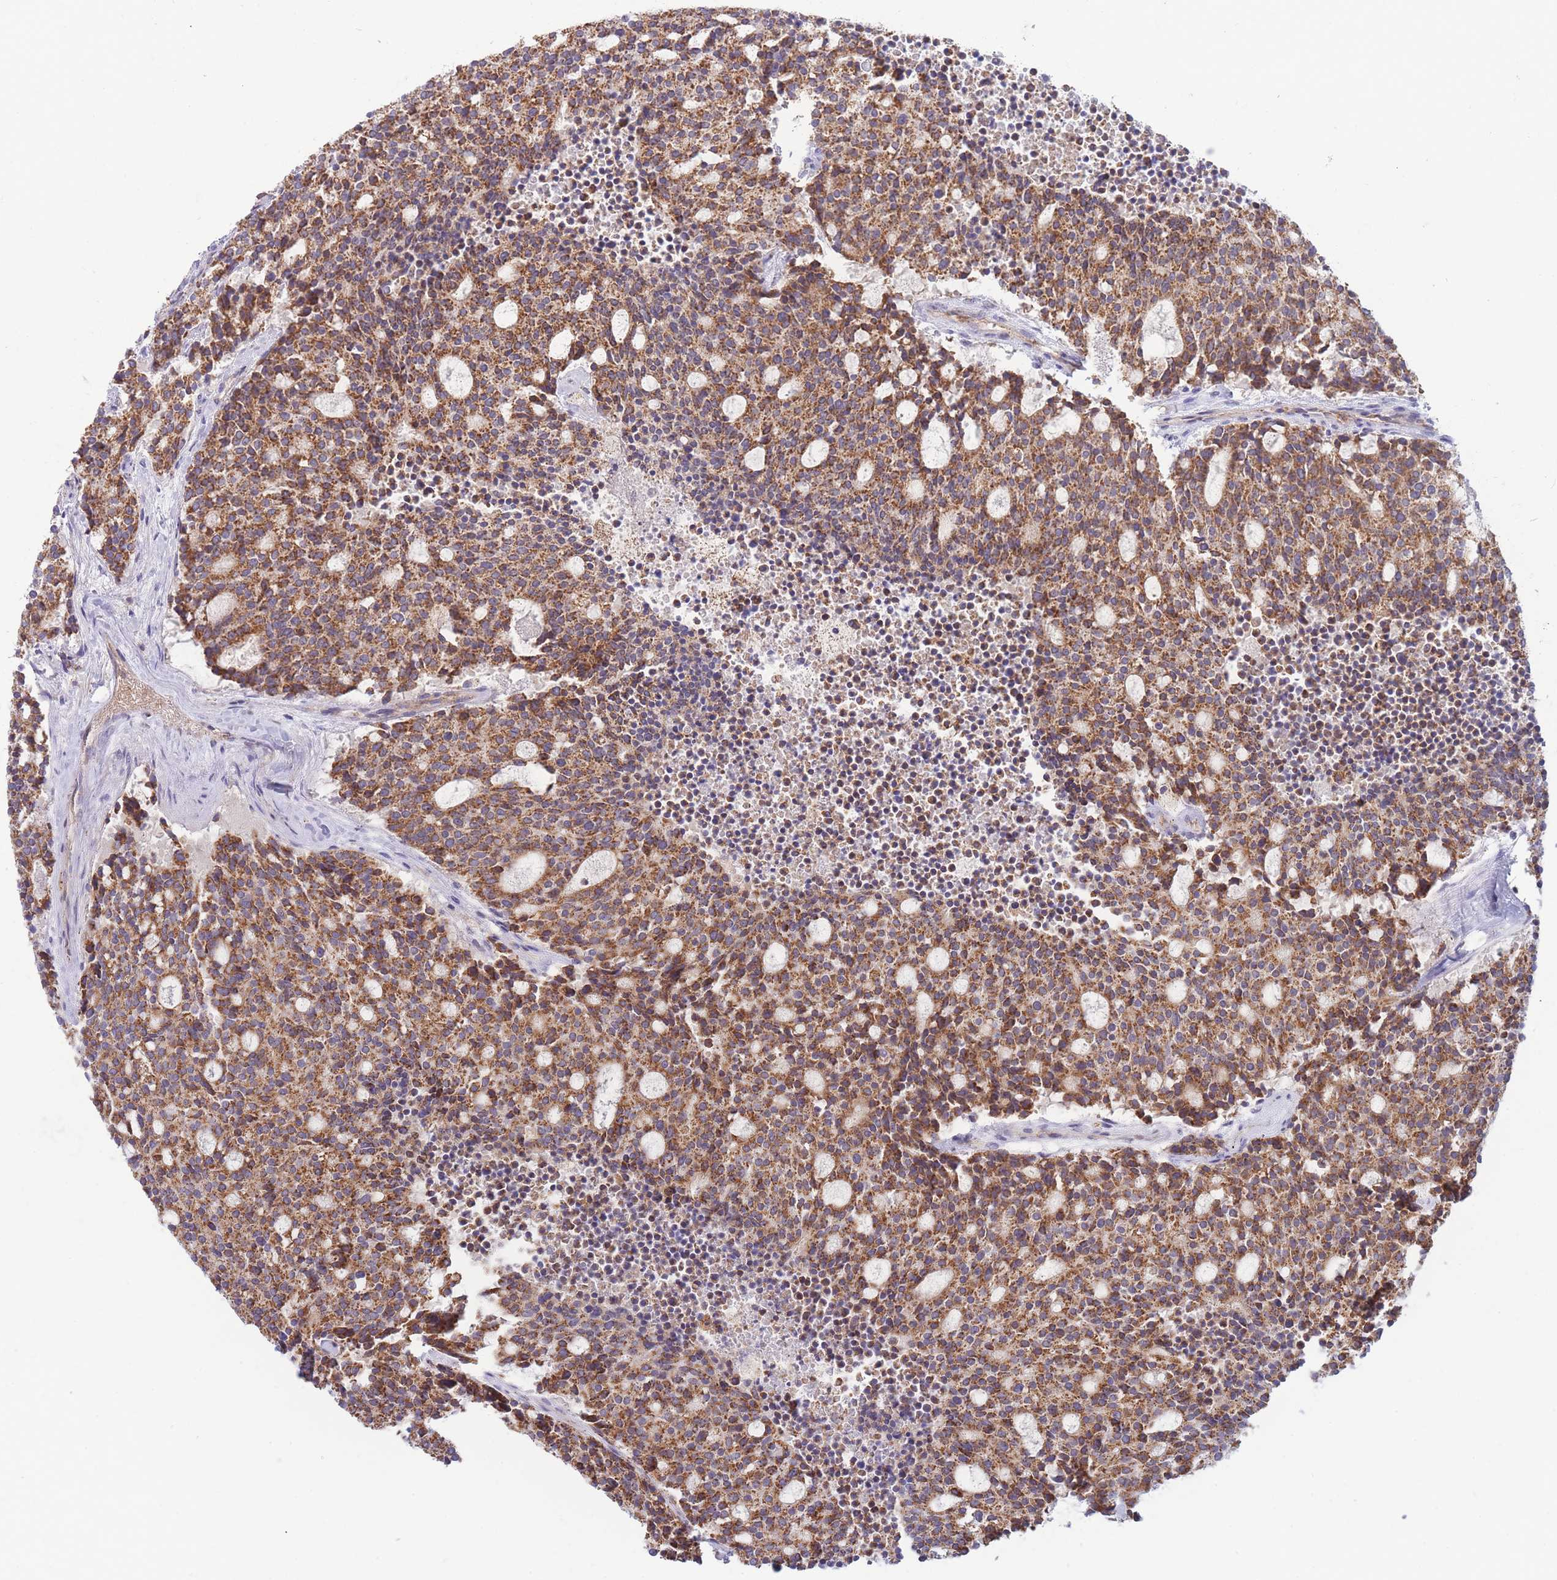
{"staining": {"intensity": "moderate", "quantity": ">75%", "location": "cytoplasmic/membranous"}, "tissue": "carcinoid", "cell_type": "Tumor cells", "image_type": "cancer", "snomed": [{"axis": "morphology", "description": "Carcinoid, malignant, NOS"}, {"axis": "topography", "description": "Pancreas"}], "caption": "Tumor cells demonstrate medium levels of moderate cytoplasmic/membranous positivity in approximately >75% of cells in human carcinoid.", "gene": "MRPL17", "patient": {"sex": "female", "age": 54}}